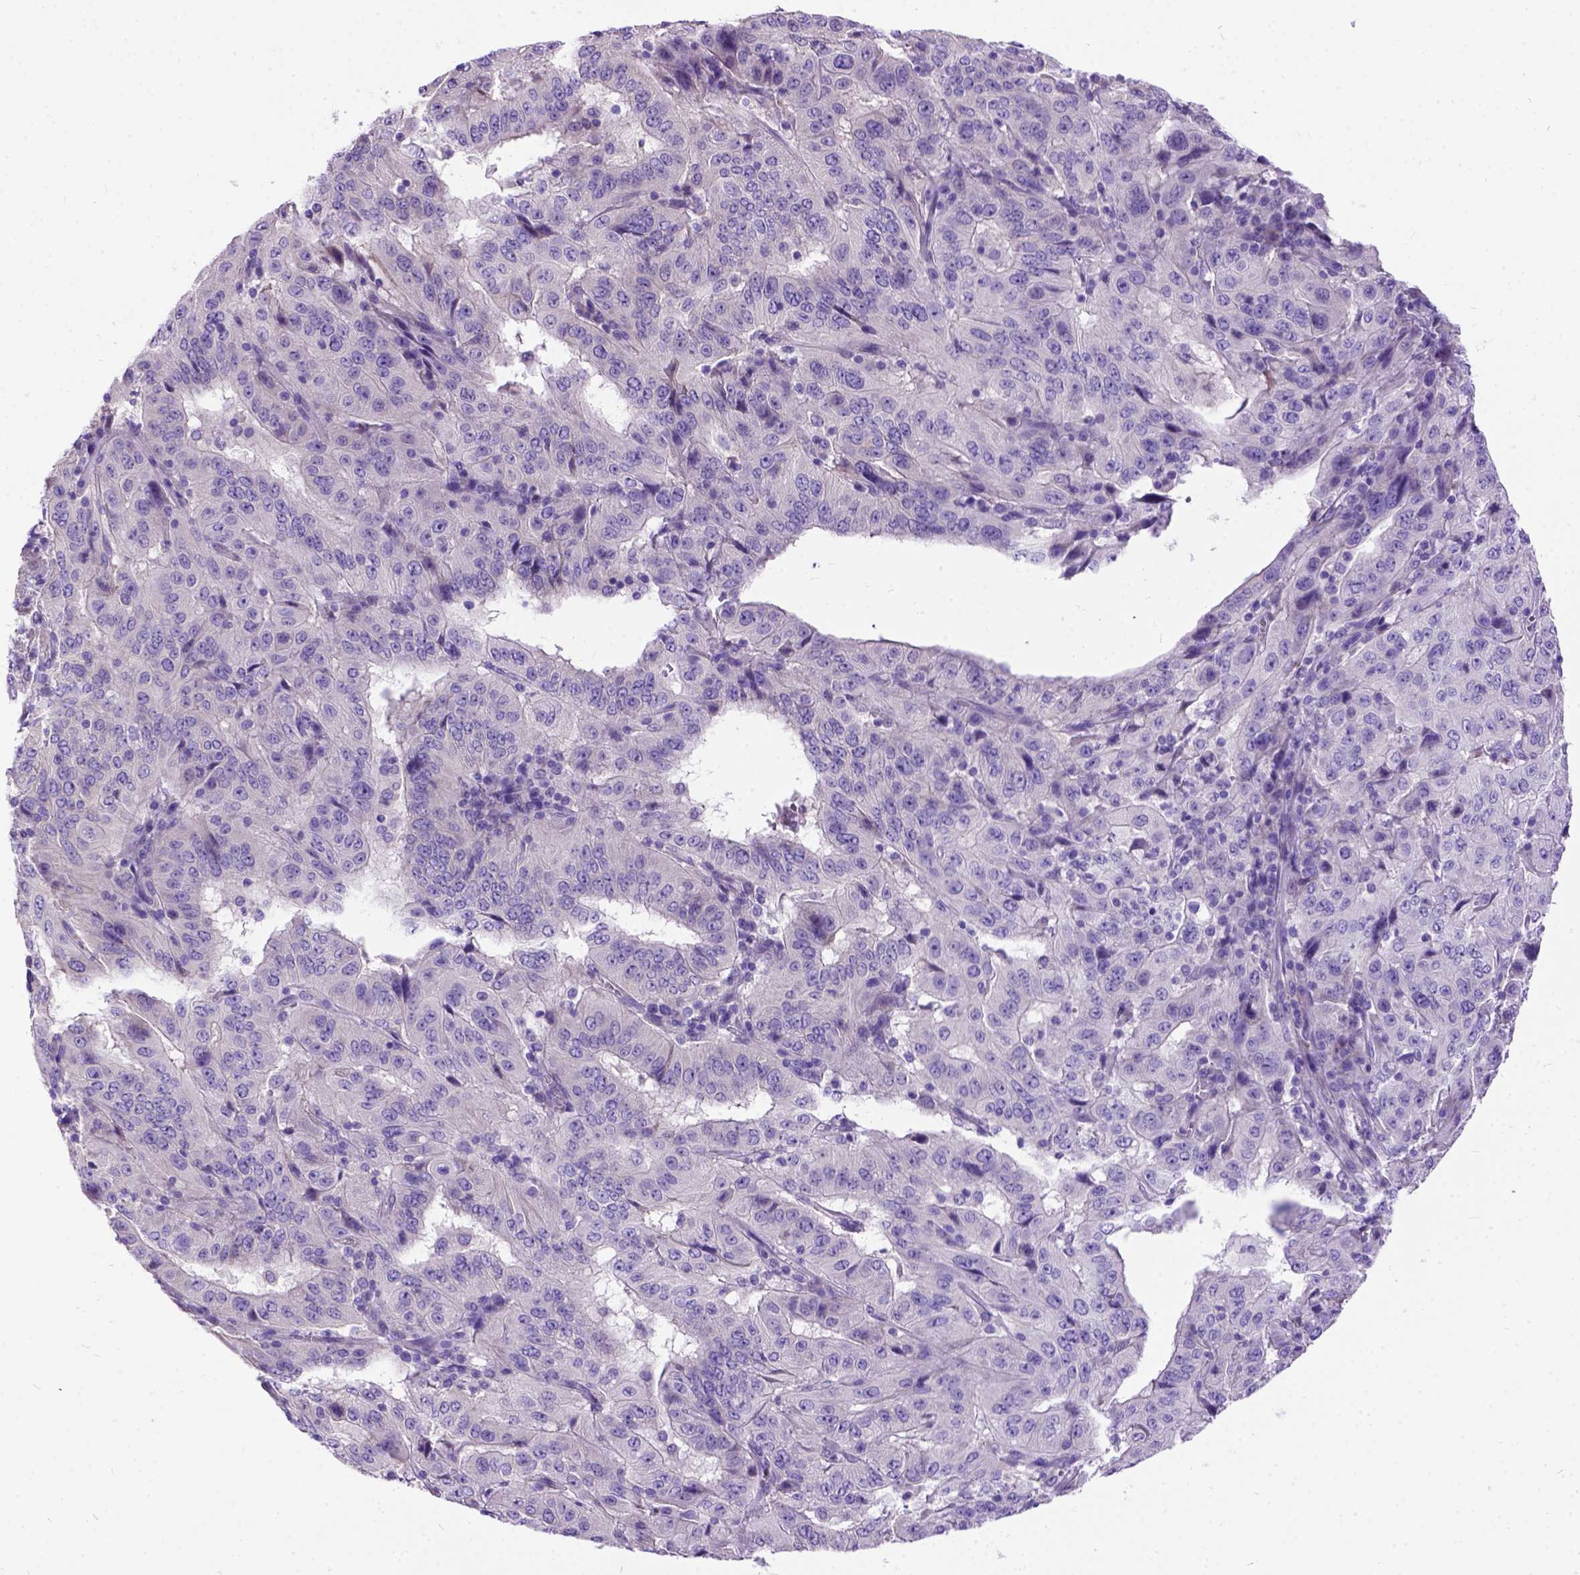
{"staining": {"intensity": "negative", "quantity": "none", "location": "none"}, "tissue": "pancreatic cancer", "cell_type": "Tumor cells", "image_type": "cancer", "snomed": [{"axis": "morphology", "description": "Adenocarcinoma, NOS"}, {"axis": "topography", "description": "Pancreas"}], "caption": "Immunohistochemistry of pancreatic adenocarcinoma reveals no positivity in tumor cells.", "gene": "CFAP54", "patient": {"sex": "male", "age": 63}}